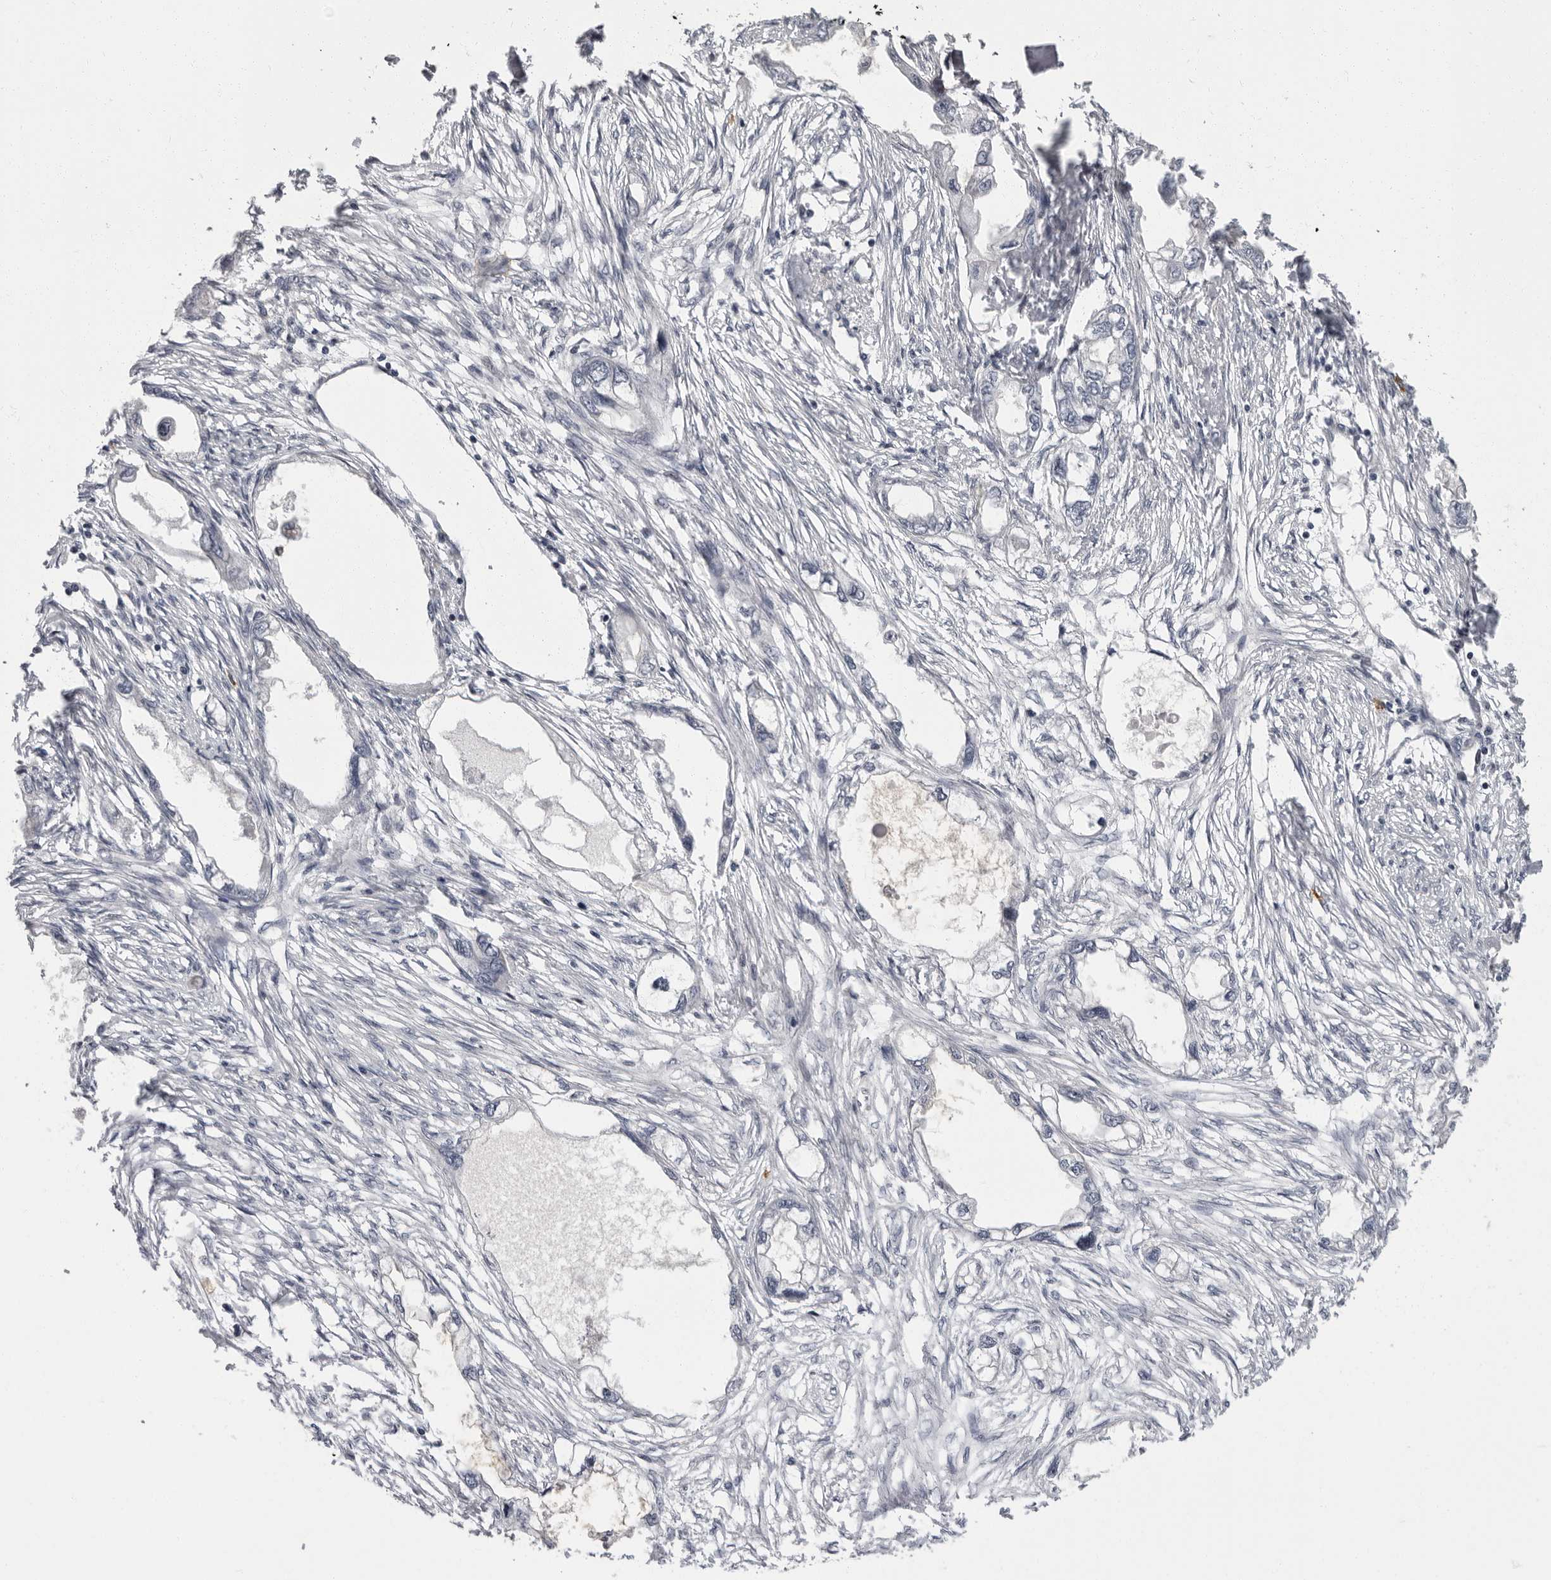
{"staining": {"intensity": "negative", "quantity": "none", "location": "none"}, "tissue": "endometrial cancer", "cell_type": "Tumor cells", "image_type": "cancer", "snomed": [{"axis": "morphology", "description": "Adenocarcinoma, NOS"}, {"axis": "morphology", "description": "Adenocarcinoma, metastatic, NOS"}, {"axis": "topography", "description": "Adipose tissue"}, {"axis": "topography", "description": "Endometrium"}], "caption": "IHC of human endometrial cancer displays no staining in tumor cells.", "gene": "PDCD11", "patient": {"sex": "female", "age": 67}}